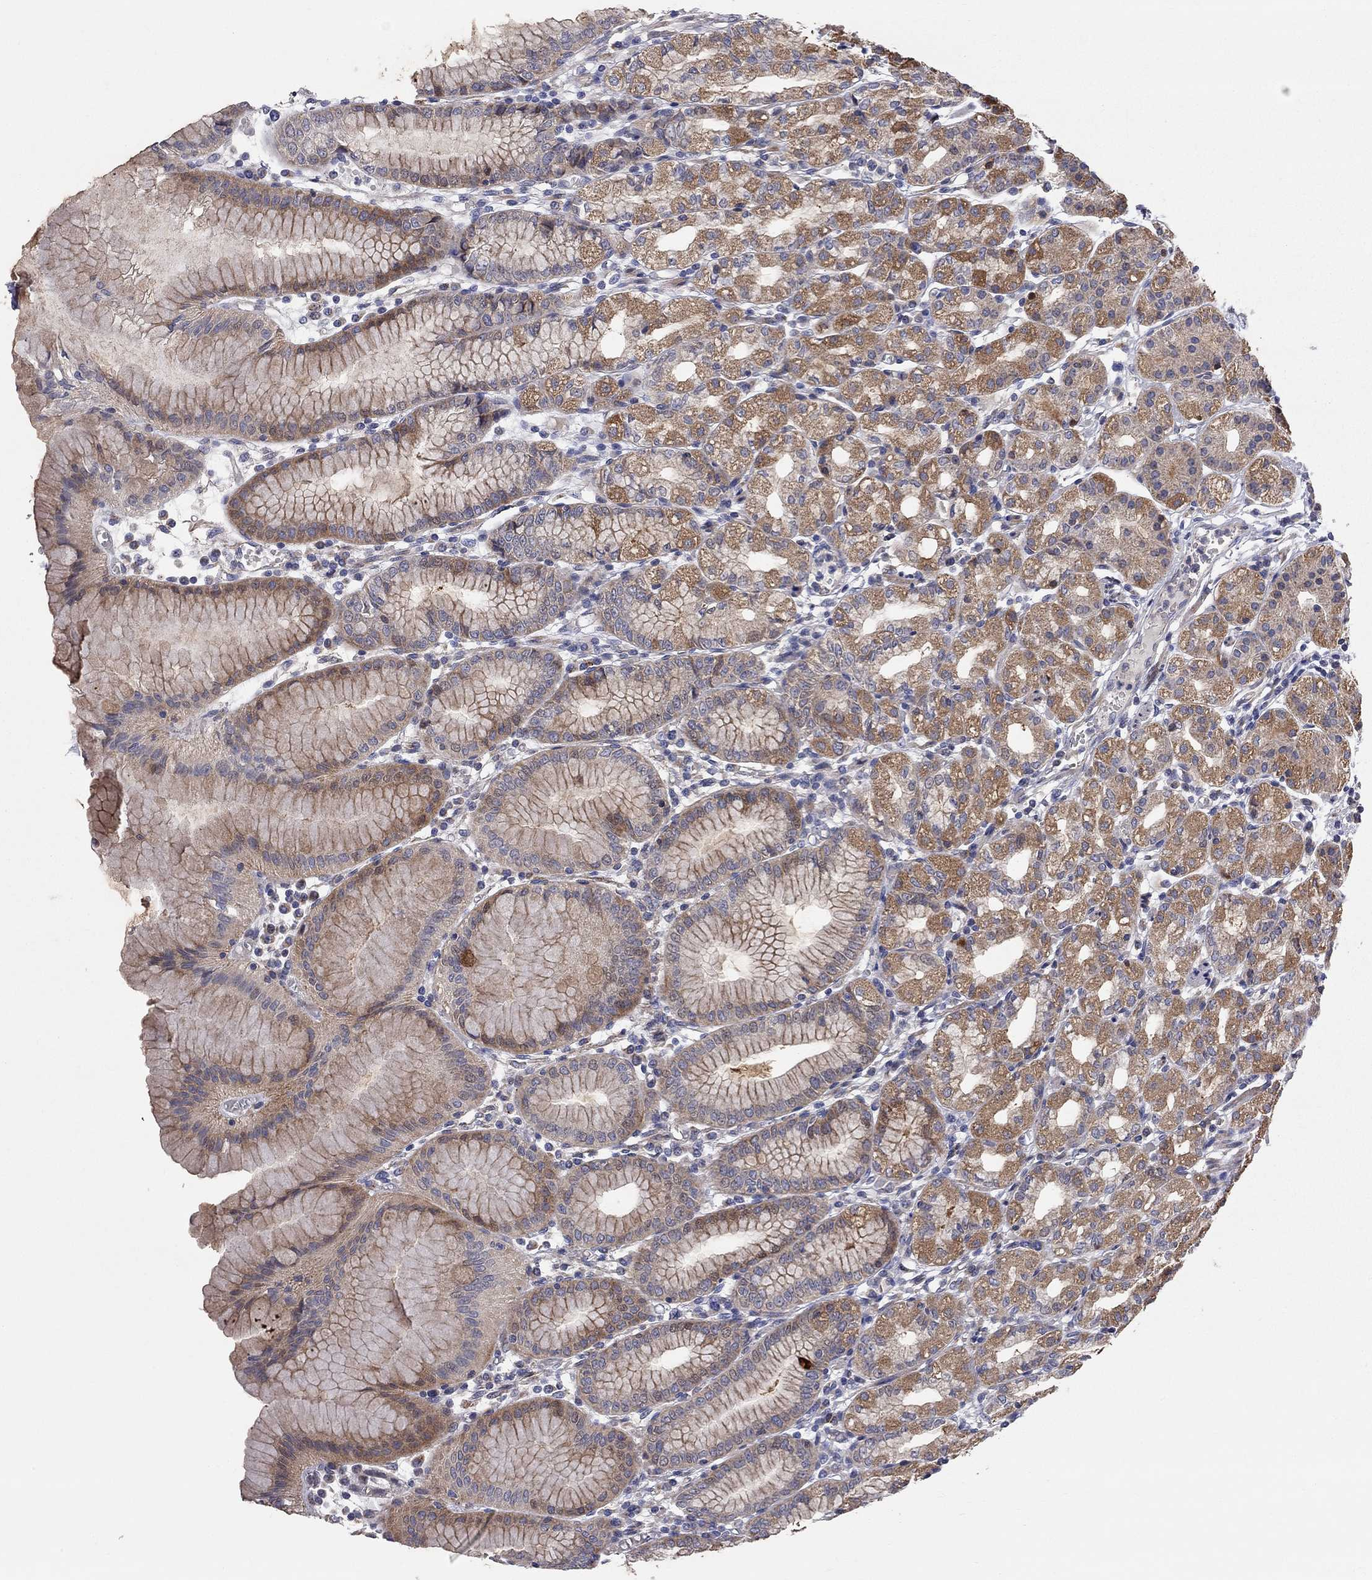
{"staining": {"intensity": "strong", "quantity": "25%-75%", "location": "cytoplasmic/membranous"}, "tissue": "stomach", "cell_type": "Glandular cells", "image_type": "normal", "snomed": [{"axis": "morphology", "description": "Normal tissue, NOS"}, {"axis": "topography", "description": "Skeletal muscle"}, {"axis": "topography", "description": "Stomach"}], "caption": "Immunohistochemistry (DAB (3,3'-diaminobenzidine)) staining of unremarkable human stomach demonstrates strong cytoplasmic/membranous protein positivity in approximately 25%-75% of glandular cells. (DAB (3,3'-diaminobenzidine) IHC with brightfield microscopy, high magnification).", "gene": "KANSL1L", "patient": {"sex": "female", "age": 57}}